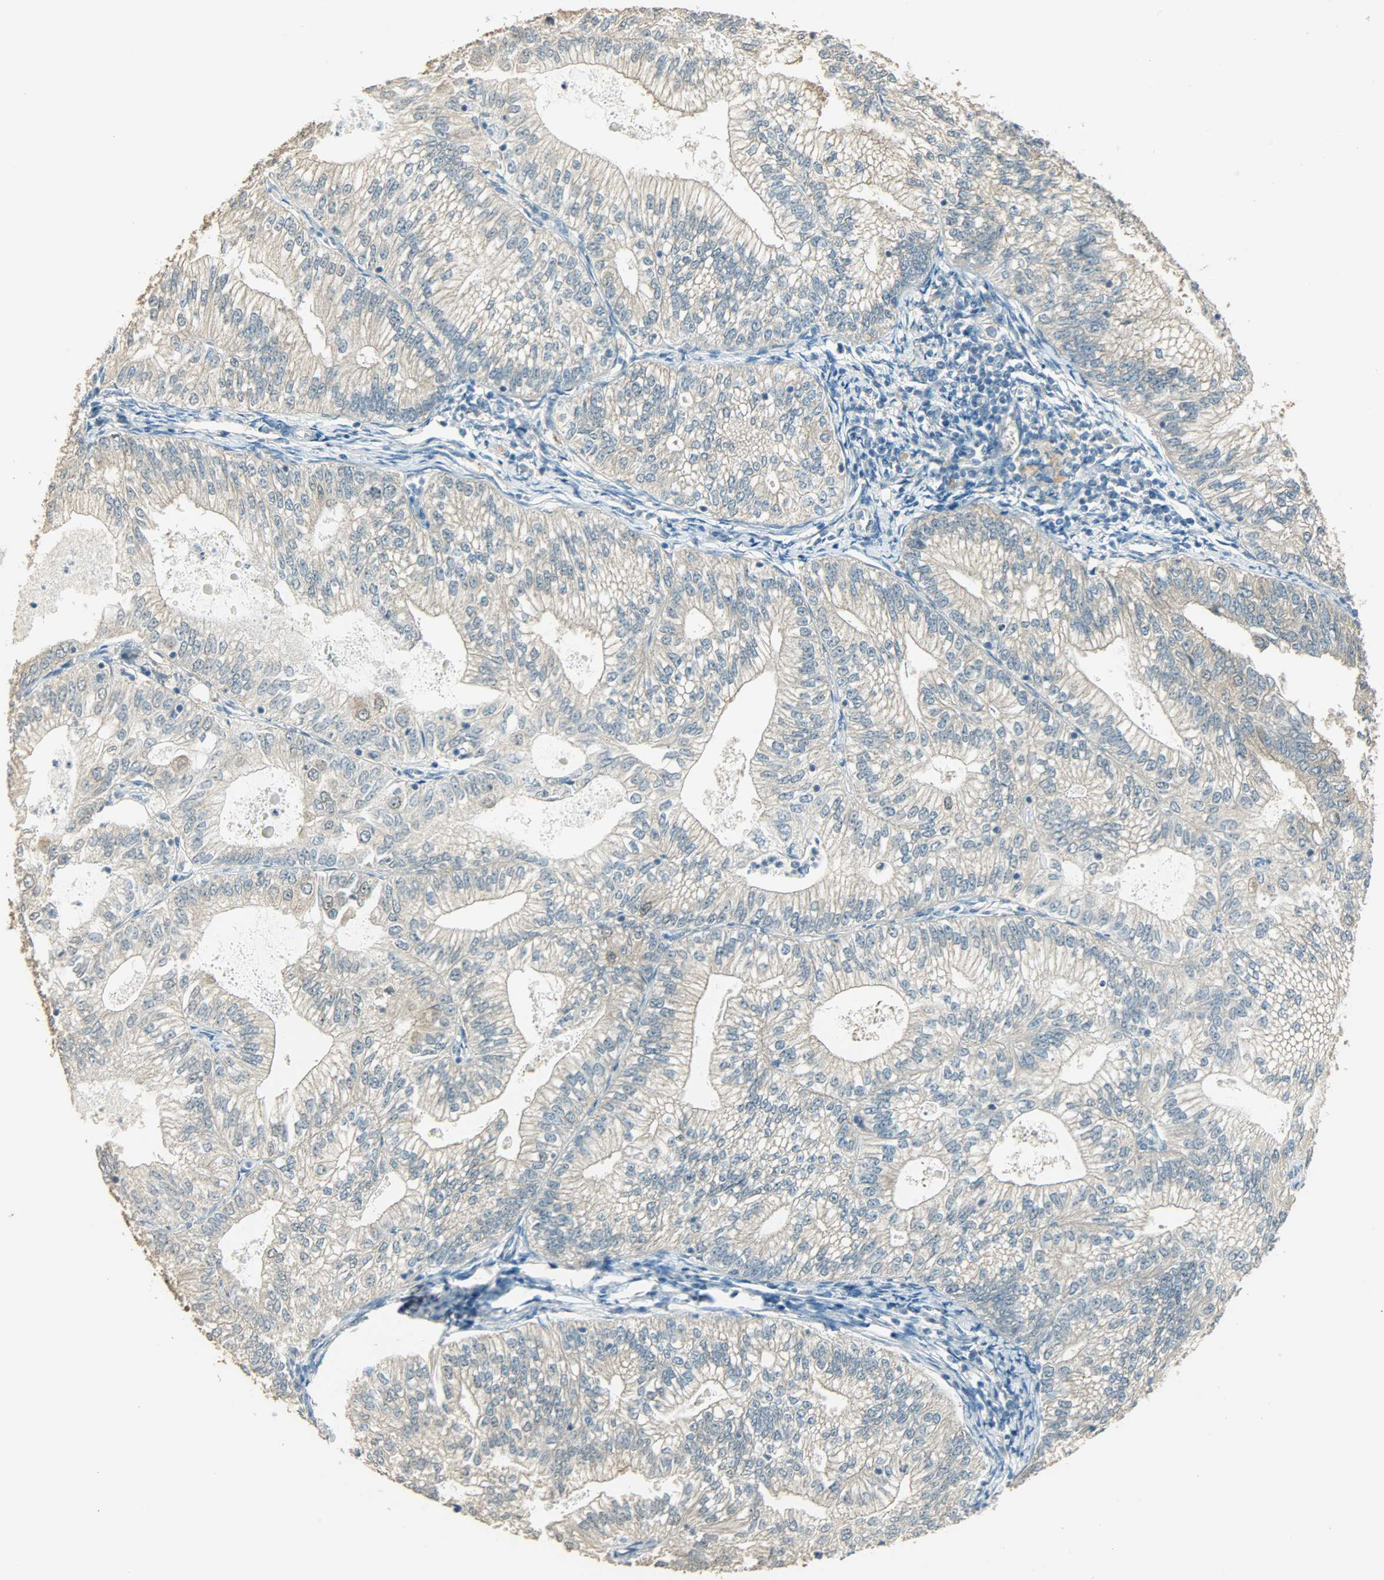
{"staining": {"intensity": "negative", "quantity": "none", "location": "none"}, "tissue": "endometrial cancer", "cell_type": "Tumor cells", "image_type": "cancer", "snomed": [{"axis": "morphology", "description": "Adenocarcinoma, NOS"}, {"axis": "topography", "description": "Endometrium"}], "caption": "Human endometrial cancer stained for a protein using IHC displays no staining in tumor cells.", "gene": "PRMT5", "patient": {"sex": "female", "age": 69}}